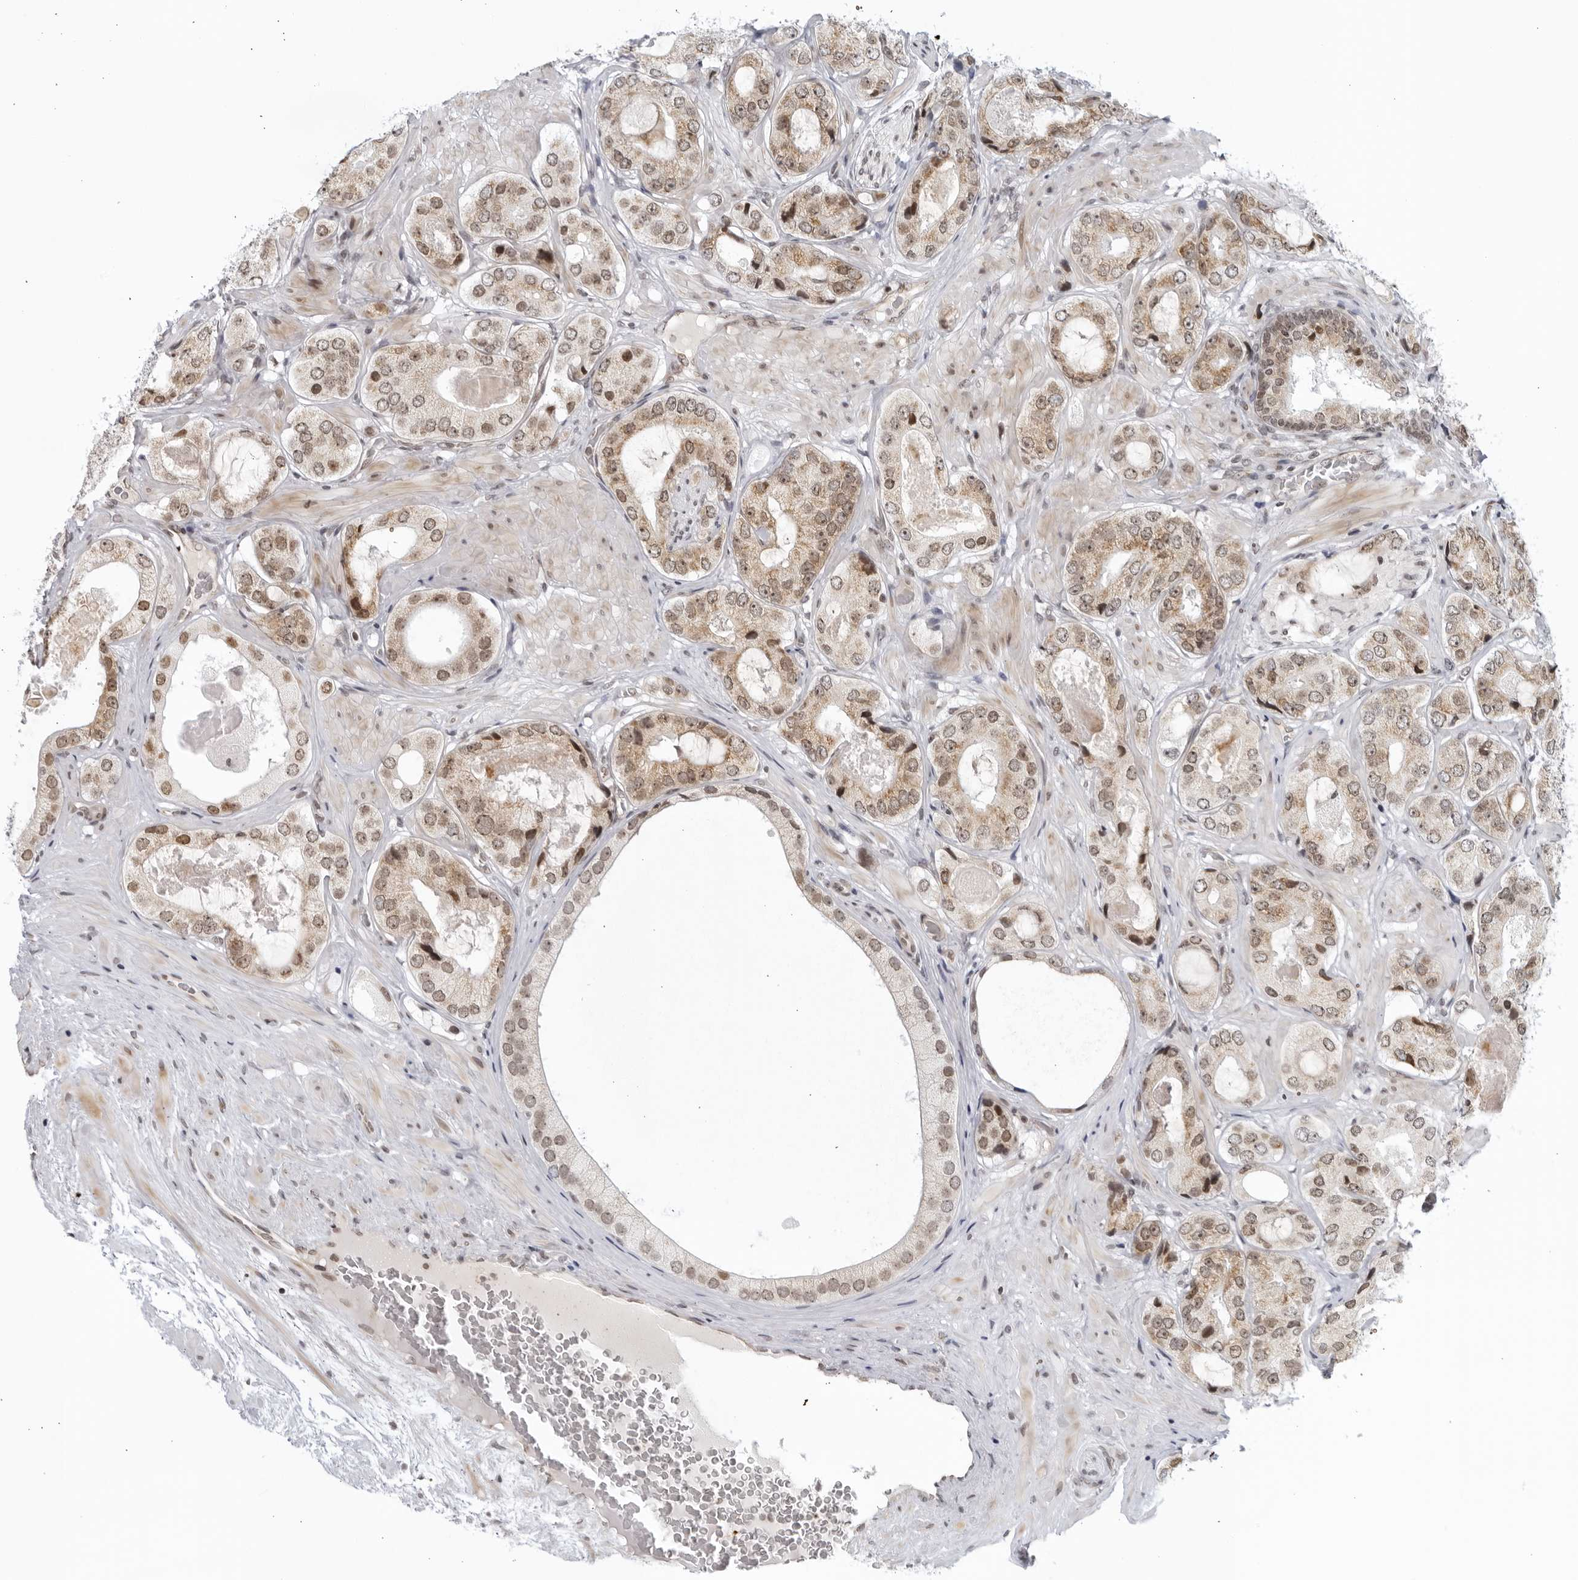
{"staining": {"intensity": "weak", "quantity": "25%-75%", "location": "cytoplasmic/membranous"}, "tissue": "prostate cancer", "cell_type": "Tumor cells", "image_type": "cancer", "snomed": [{"axis": "morphology", "description": "Adenocarcinoma, High grade"}, {"axis": "topography", "description": "Prostate"}], "caption": "The immunohistochemical stain highlights weak cytoplasmic/membranous positivity in tumor cells of prostate cancer (adenocarcinoma (high-grade)) tissue.", "gene": "RAB11FIP3", "patient": {"sex": "male", "age": 59}}